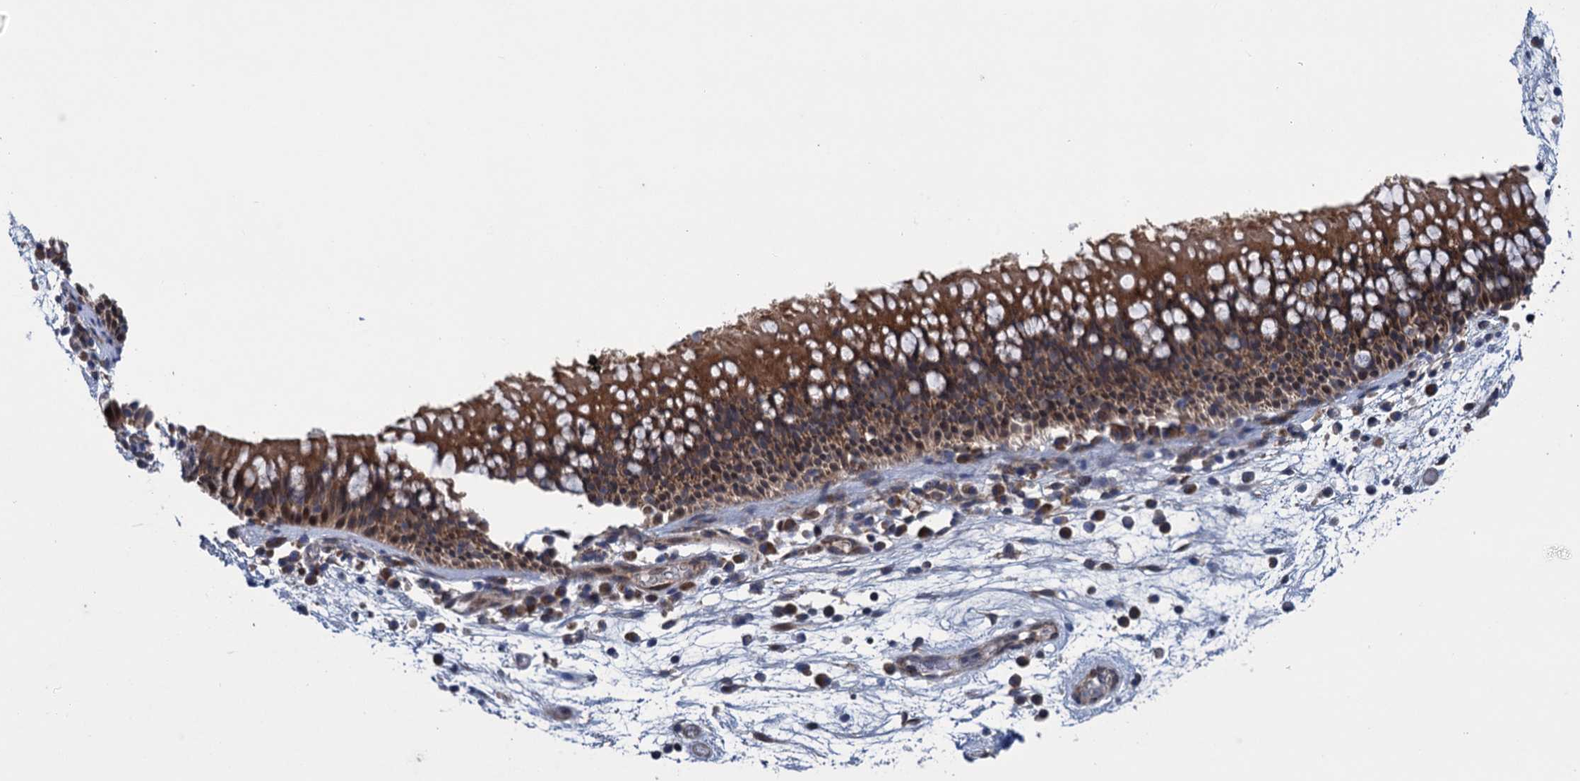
{"staining": {"intensity": "moderate", "quantity": ">75%", "location": "cytoplasmic/membranous"}, "tissue": "nasopharynx", "cell_type": "Respiratory epithelial cells", "image_type": "normal", "snomed": [{"axis": "morphology", "description": "Normal tissue, NOS"}, {"axis": "morphology", "description": "Inflammation, NOS"}, {"axis": "morphology", "description": "Malignant melanoma, Metastatic site"}, {"axis": "topography", "description": "Nasopharynx"}], "caption": "Nasopharynx stained with DAB (3,3'-diaminobenzidine) immunohistochemistry (IHC) demonstrates medium levels of moderate cytoplasmic/membranous expression in about >75% of respiratory epithelial cells. Nuclei are stained in blue.", "gene": "CNTN5", "patient": {"sex": "male", "age": 70}}